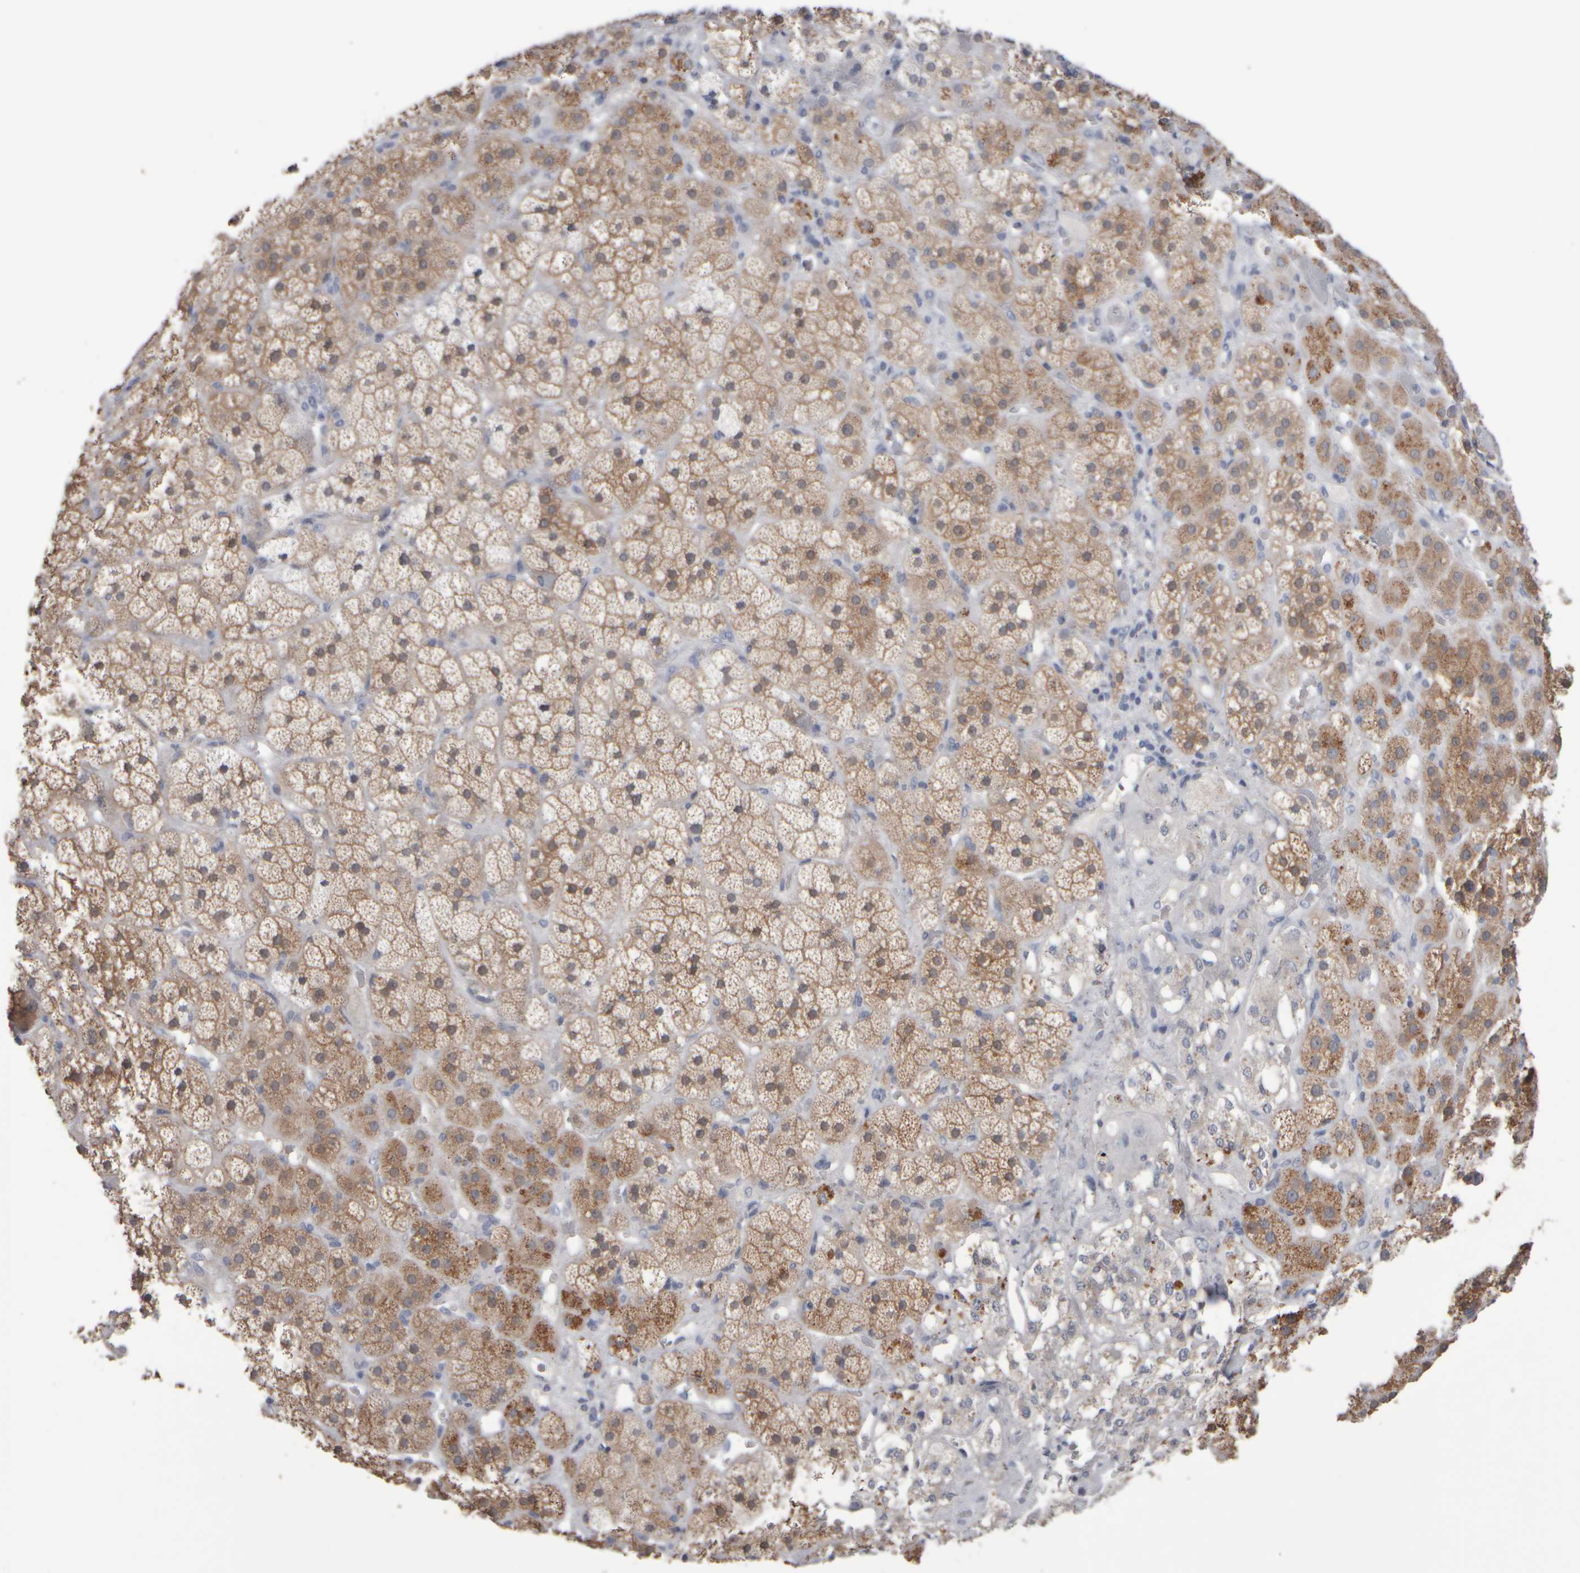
{"staining": {"intensity": "moderate", "quantity": ">75%", "location": "cytoplasmic/membranous,nuclear"}, "tissue": "adrenal gland", "cell_type": "Glandular cells", "image_type": "normal", "snomed": [{"axis": "morphology", "description": "Normal tissue, NOS"}, {"axis": "topography", "description": "Adrenal gland"}], "caption": "Benign adrenal gland was stained to show a protein in brown. There is medium levels of moderate cytoplasmic/membranous,nuclear expression in approximately >75% of glandular cells.", "gene": "EPHX2", "patient": {"sex": "male", "age": 57}}